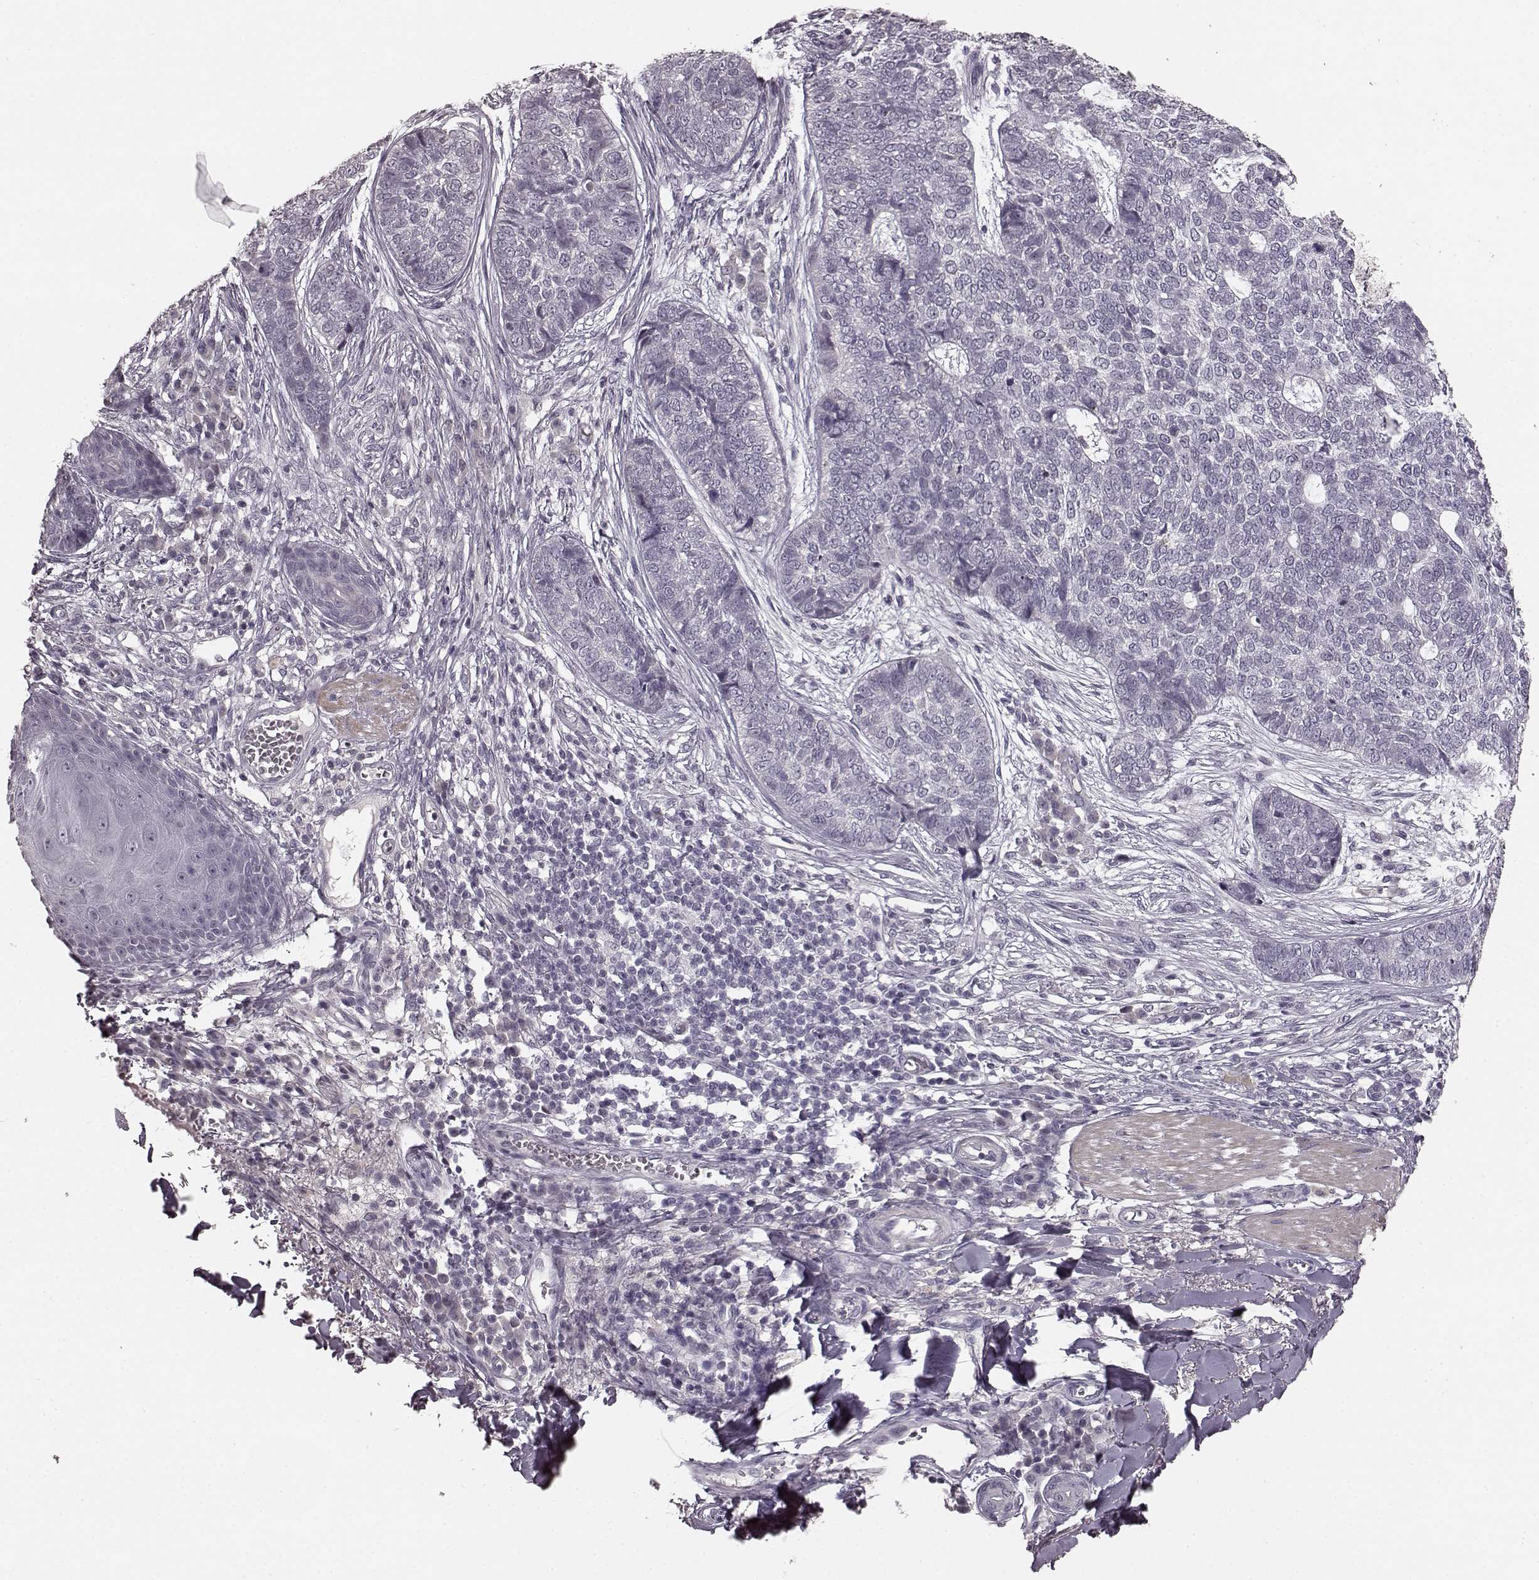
{"staining": {"intensity": "negative", "quantity": "none", "location": "none"}, "tissue": "skin cancer", "cell_type": "Tumor cells", "image_type": "cancer", "snomed": [{"axis": "morphology", "description": "Basal cell carcinoma"}, {"axis": "topography", "description": "Skin"}], "caption": "Immunohistochemistry (IHC) of skin basal cell carcinoma reveals no staining in tumor cells.", "gene": "RIT2", "patient": {"sex": "female", "age": 69}}